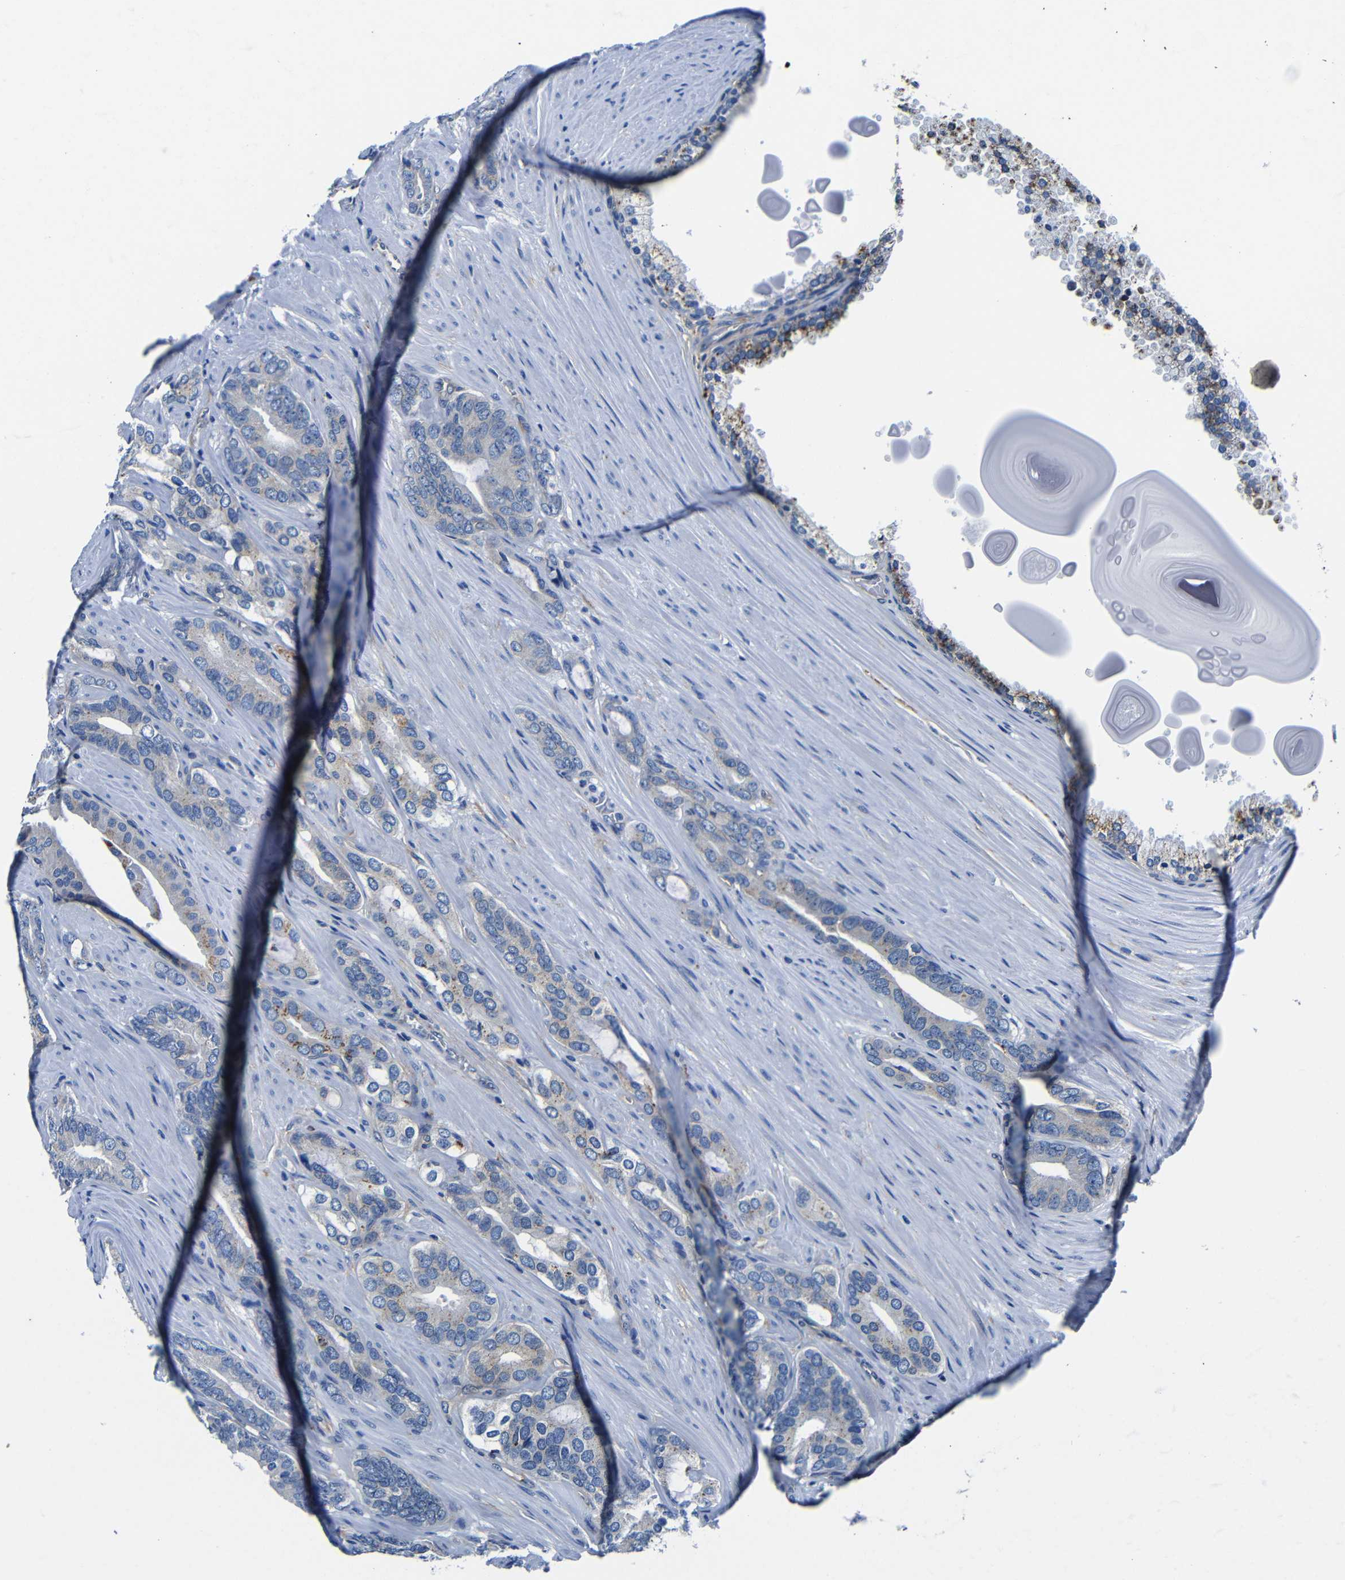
{"staining": {"intensity": "weak", "quantity": "<25%", "location": "cytoplasmic/membranous"}, "tissue": "prostate cancer", "cell_type": "Tumor cells", "image_type": "cancer", "snomed": [{"axis": "morphology", "description": "Adenocarcinoma, Low grade"}, {"axis": "topography", "description": "Prostate"}], "caption": "Immunohistochemical staining of human prostate cancer demonstrates no significant expression in tumor cells.", "gene": "GIMAP2", "patient": {"sex": "male", "age": 63}}